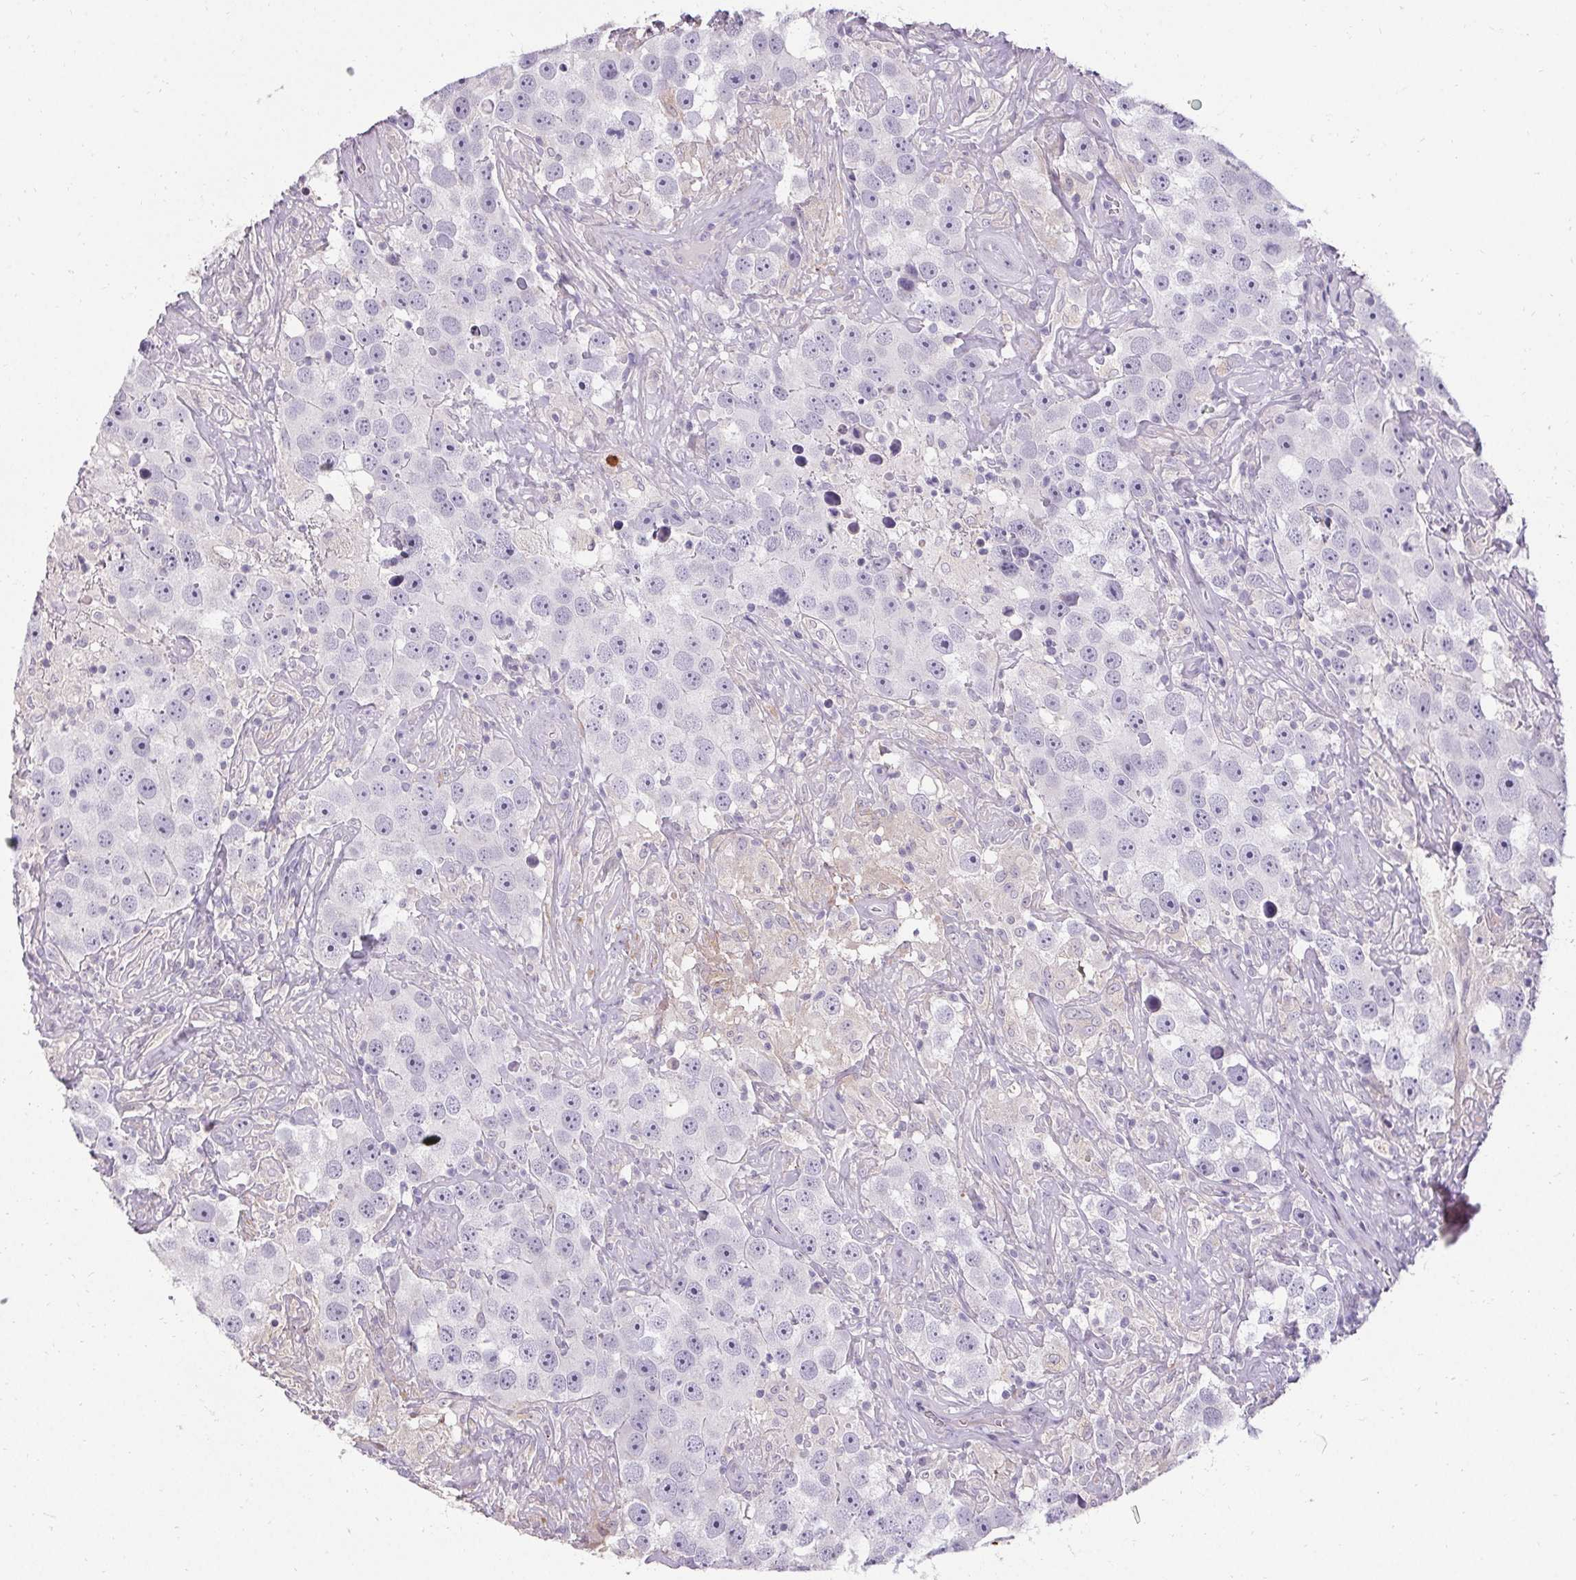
{"staining": {"intensity": "negative", "quantity": "none", "location": "none"}, "tissue": "testis cancer", "cell_type": "Tumor cells", "image_type": "cancer", "snomed": [{"axis": "morphology", "description": "Seminoma, NOS"}, {"axis": "topography", "description": "Testis"}], "caption": "Protein analysis of testis cancer reveals no significant positivity in tumor cells.", "gene": "HSD17B3", "patient": {"sex": "male", "age": 49}}